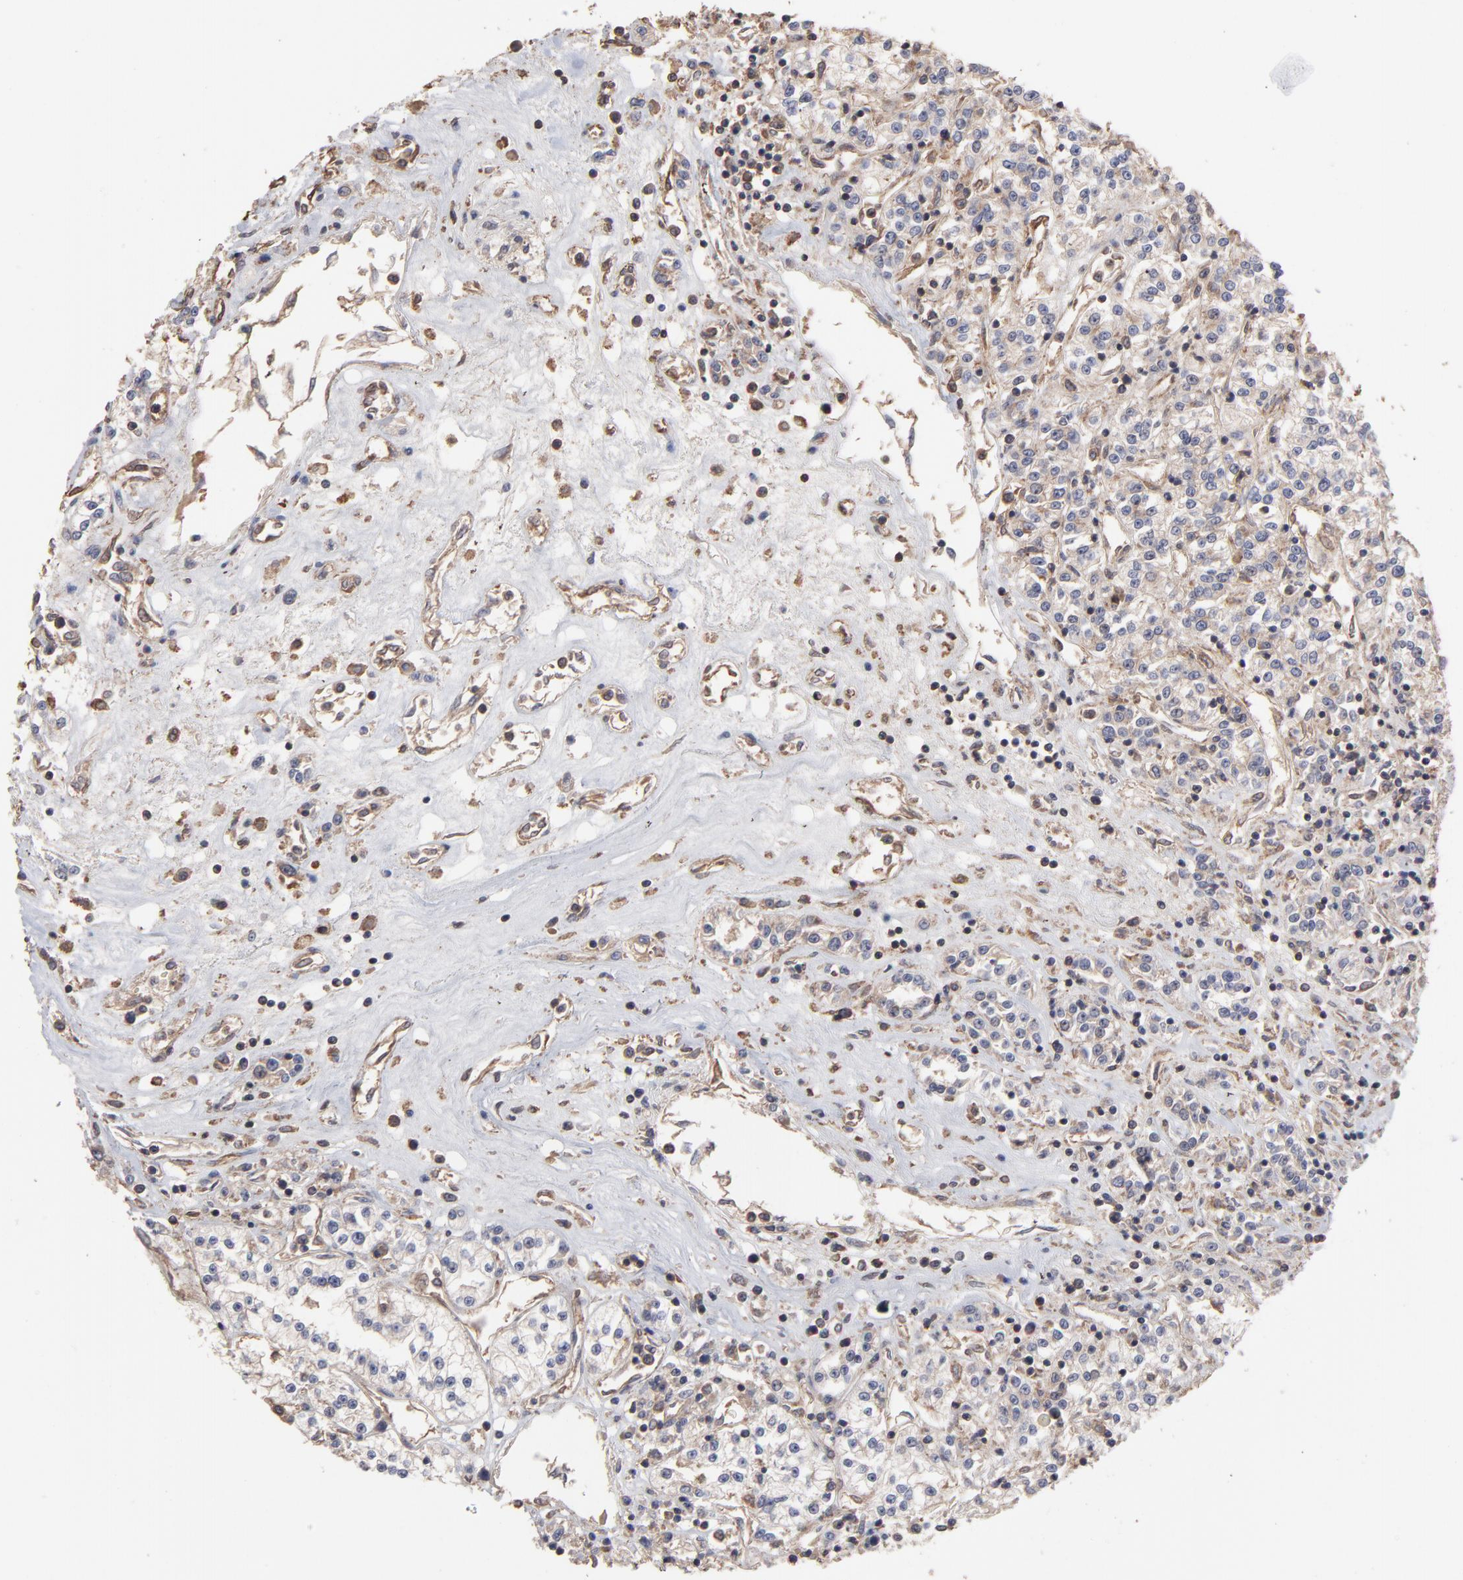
{"staining": {"intensity": "weak", "quantity": "25%-75%", "location": "cytoplasmic/membranous"}, "tissue": "renal cancer", "cell_type": "Tumor cells", "image_type": "cancer", "snomed": [{"axis": "morphology", "description": "Adenocarcinoma, NOS"}, {"axis": "topography", "description": "Kidney"}], "caption": "A brown stain highlights weak cytoplasmic/membranous staining of a protein in renal cancer tumor cells.", "gene": "TANGO2", "patient": {"sex": "female", "age": 76}}